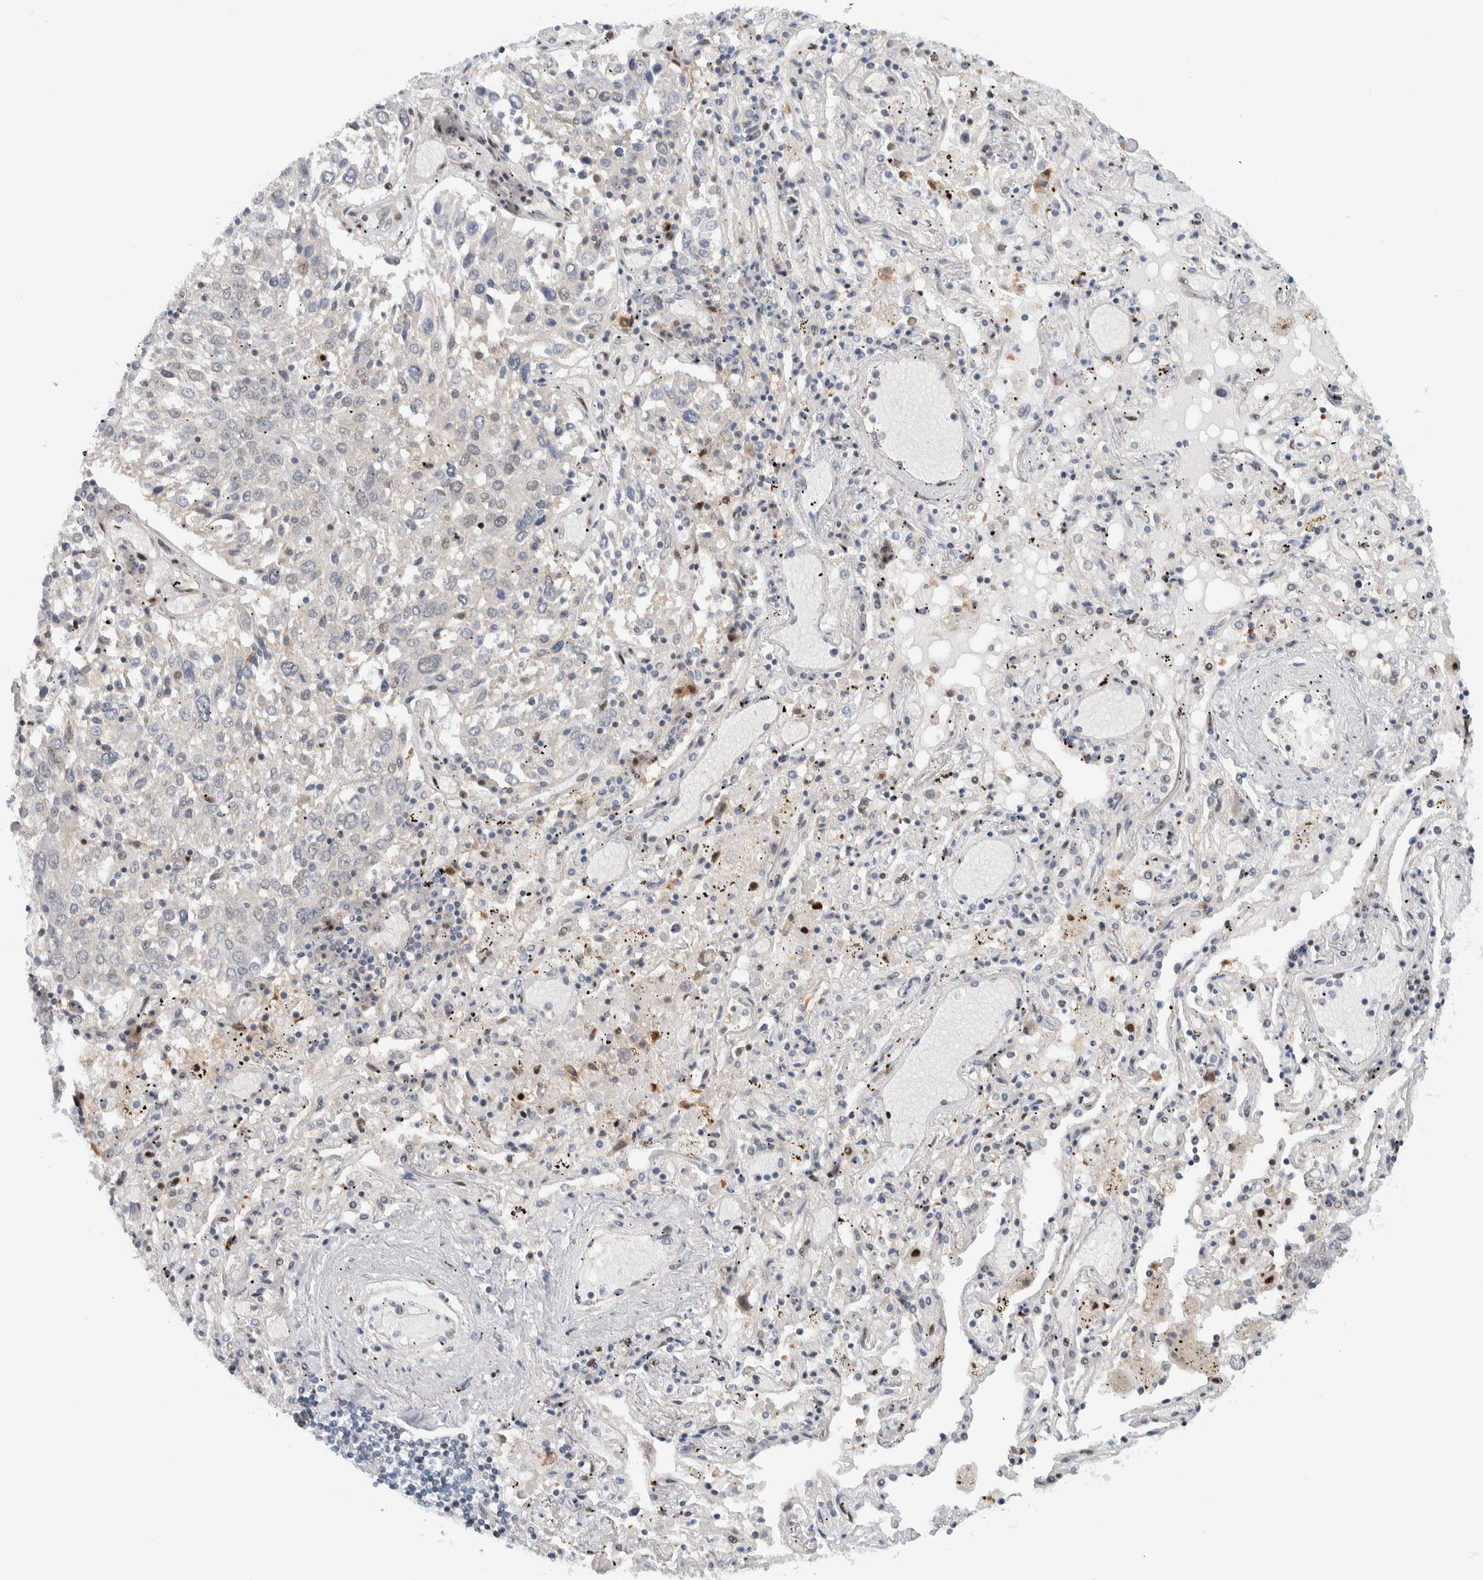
{"staining": {"intensity": "weak", "quantity": "<25%", "location": "nuclear"}, "tissue": "lung cancer", "cell_type": "Tumor cells", "image_type": "cancer", "snomed": [{"axis": "morphology", "description": "Squamous cell carcinoma, NOS"}, {"axis": "topography", "description": "Lung"}], "caption": "Photomicrograph shows no protein positivity in tumor cells of lung cancer tissue.", "gene": "NCR3LG1", "patient": {"sex": "male", "age": 65}}